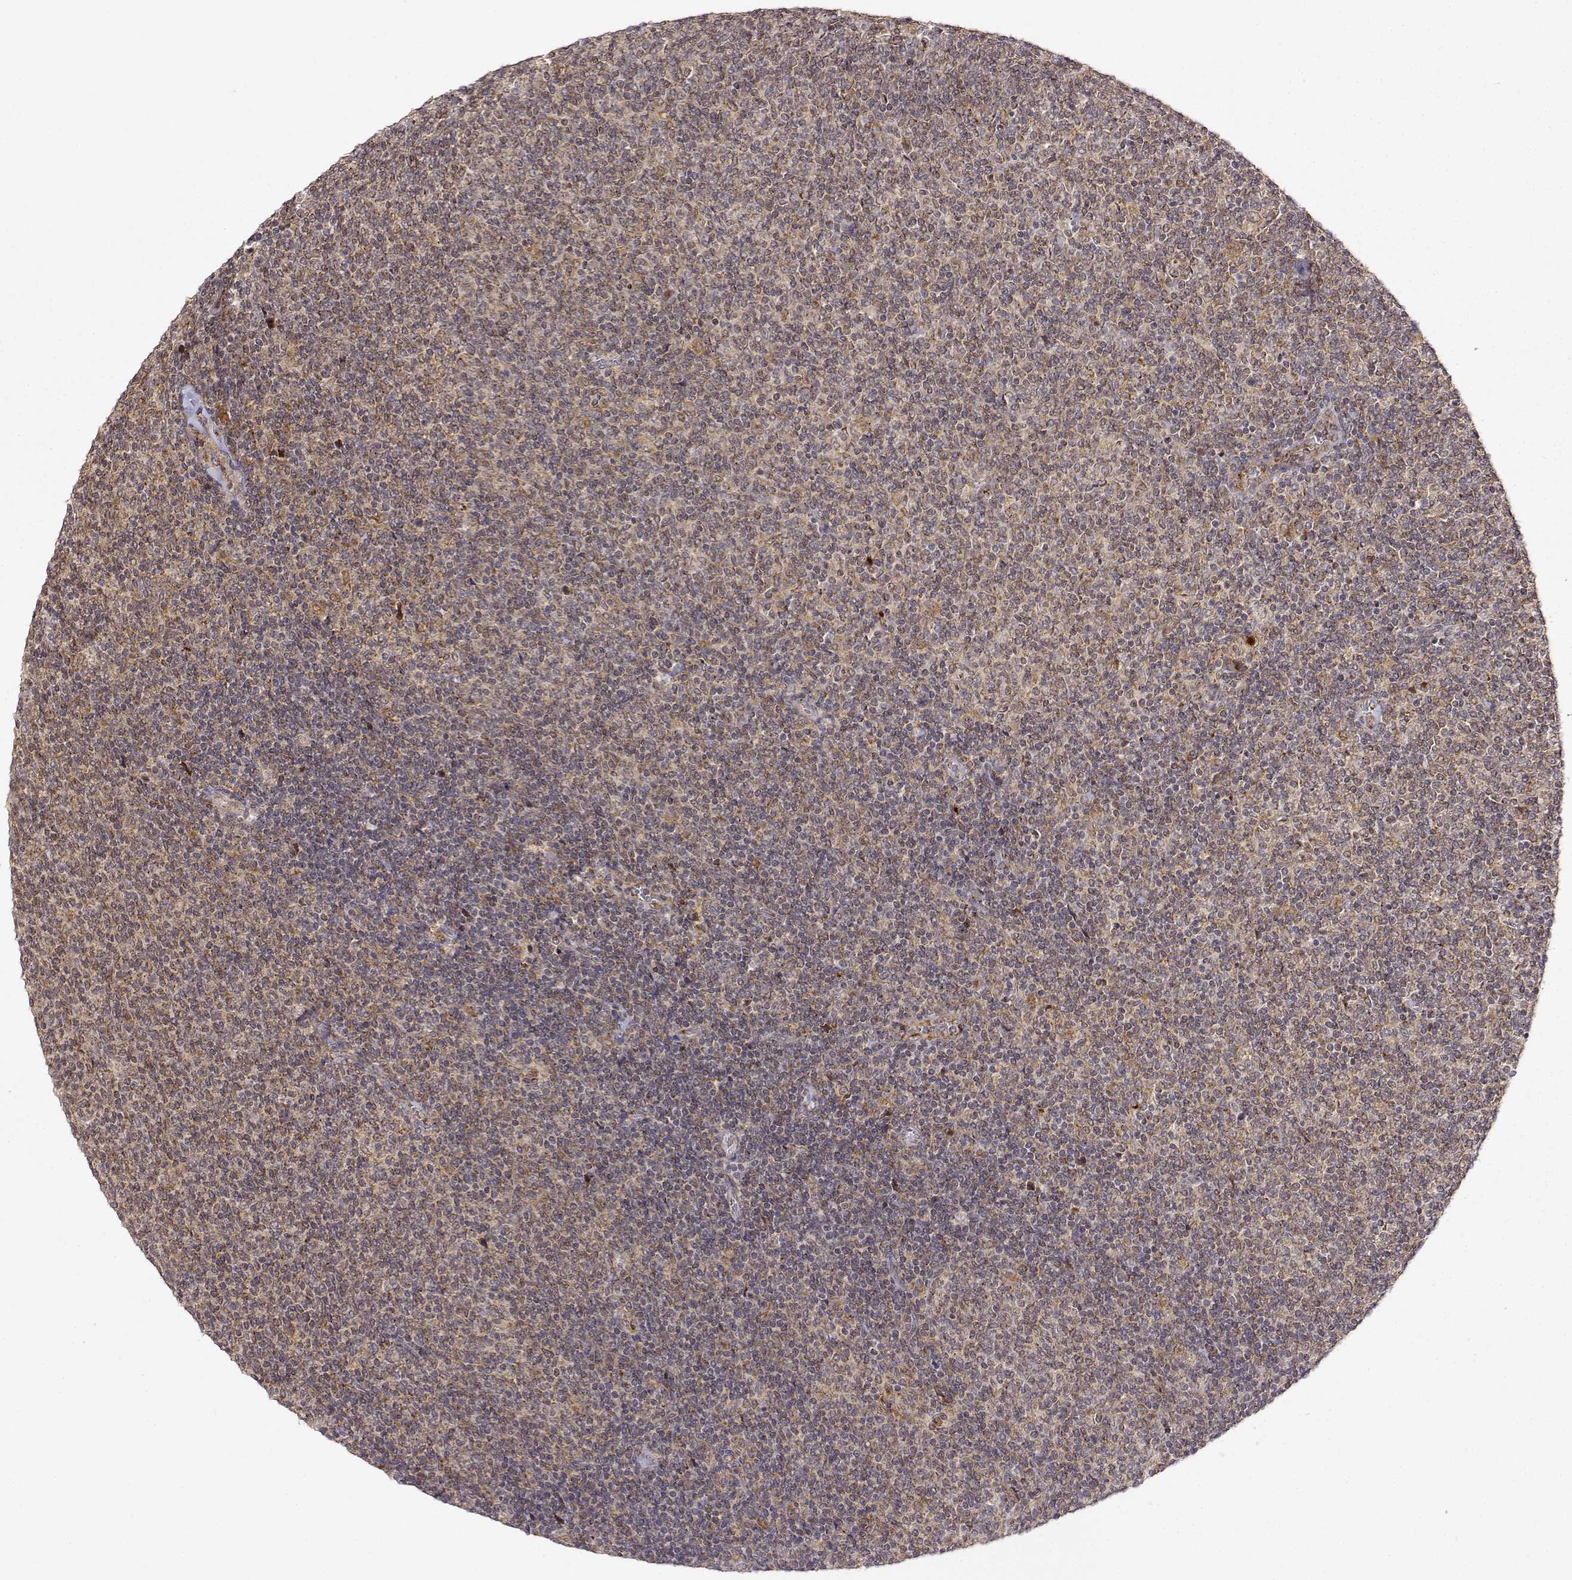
{"staining": {"intensity": "moderate", "quantity": "<25%", "location": "cytoplasmic/membranous"}, "tissue": "lymphoma", "cell_type": "Tumor cells", "image_type": "cancer", "snomed": [{"axis": "morphology", "description": "Malignant lymphoma, non-Hodgkin's type, Low grade"}, {"axis": "topography", "description": "Lymph node"}], "caption": "Lymphoma stained for a protein (brown) exhibits moderate cytoplasmic/membranous positive positivity in approximately <25% of tumor cells.", "gene": "RNF13", "patient": {"sex": "male", "age": 52}}